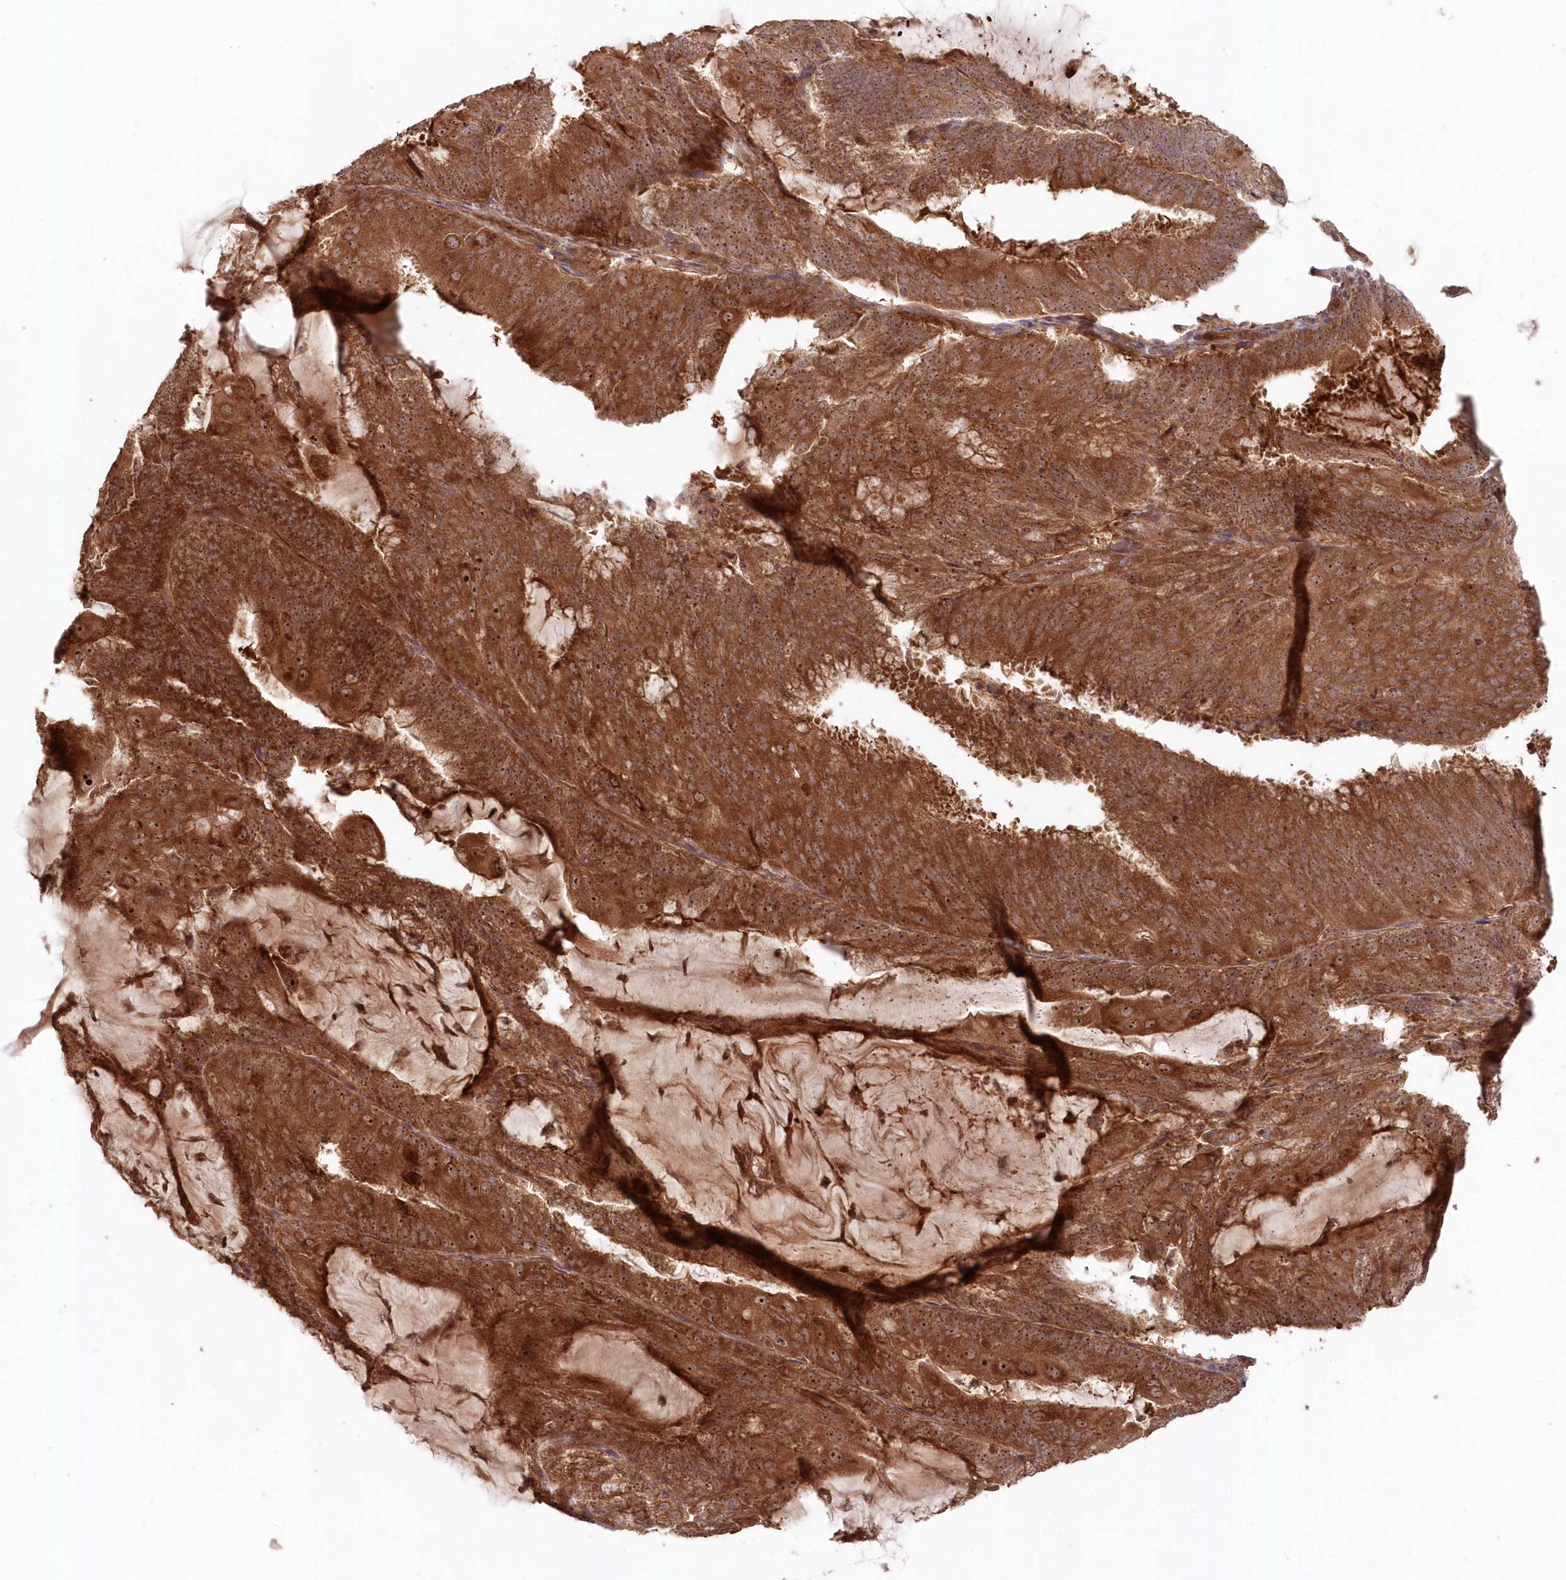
{"staining": {"intensity": "strong", "quantity": ">75%", "location": "cytoplasmic/membranous,nuclear"}, "tissue": "endometrial cancer", "cell_type": "Tumor cells", "image_type": "cancer", "snomed": [{"axis": "morphology", "description": "Adenocarcinoma, NOS"}, {"axis": "topography", "description": "Endometrium"}], "caption": "A high amount of strong cytoplasmic/membranous and nuclear positivity is seen in approximately >75% of tumor cells in endometrial adenocarcinoma tissue.", "gene": "SERINC1", "patient": {"sex": "female", "age": 81}}